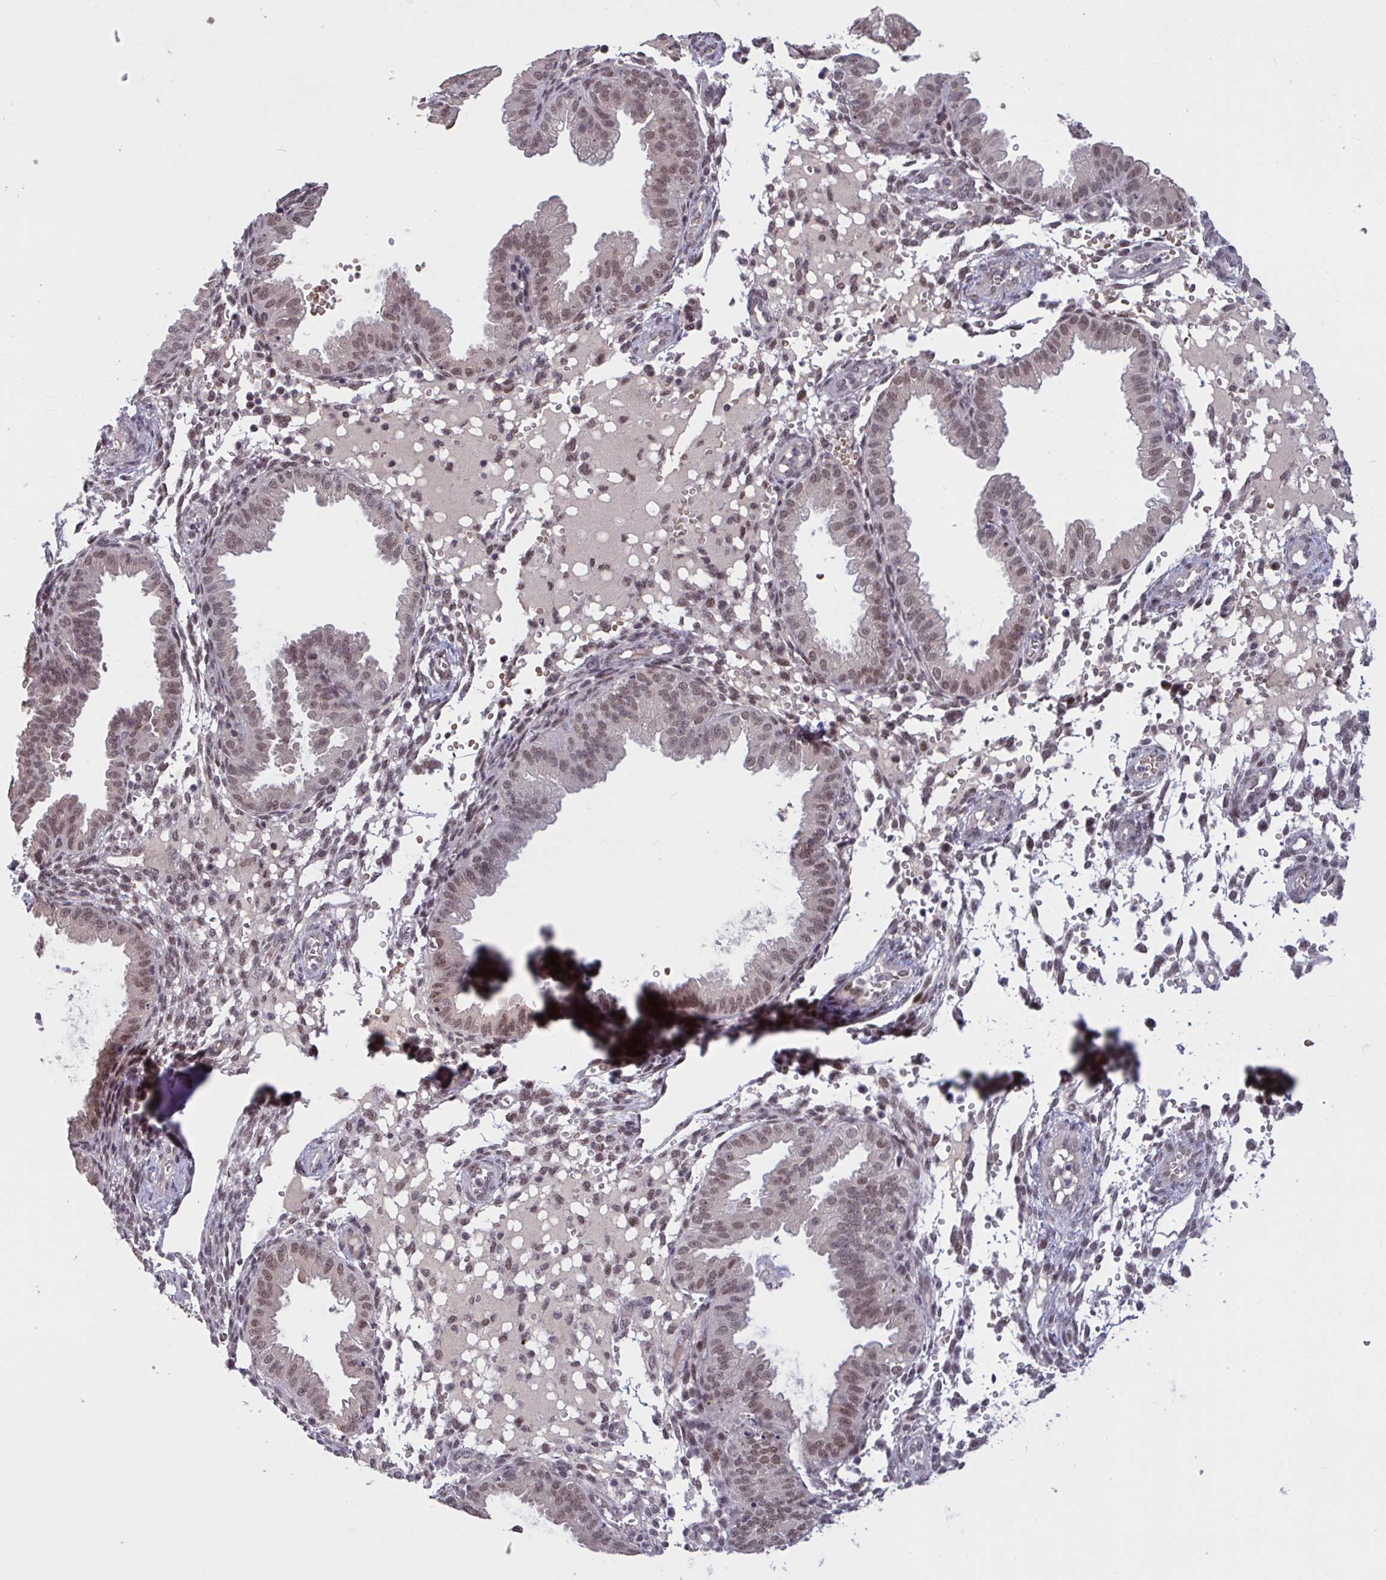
{"staining": {"intensity": "negative", "quantity": "none", "location": "none"}, "tissue": "endometrium", "cell_type": "Cells in endometrial stroma", "image_type": "normal", "snomed": [{"axis": "morphology", "description": "Normal tissue, NOS"}, {"axis": "topography", "description": "Endometrium"}], "caption": "DAB immunohistochemical staining of benign human endometrium exhibits no significant positivity in cells in endometrial stroma. Brightfield microscopy of IHC stained with DAB (brown) and hematoxylin (blue), captured at high magnification.", "gene": "ZNF414", "patient": {"sex": "female", "age": 33}}